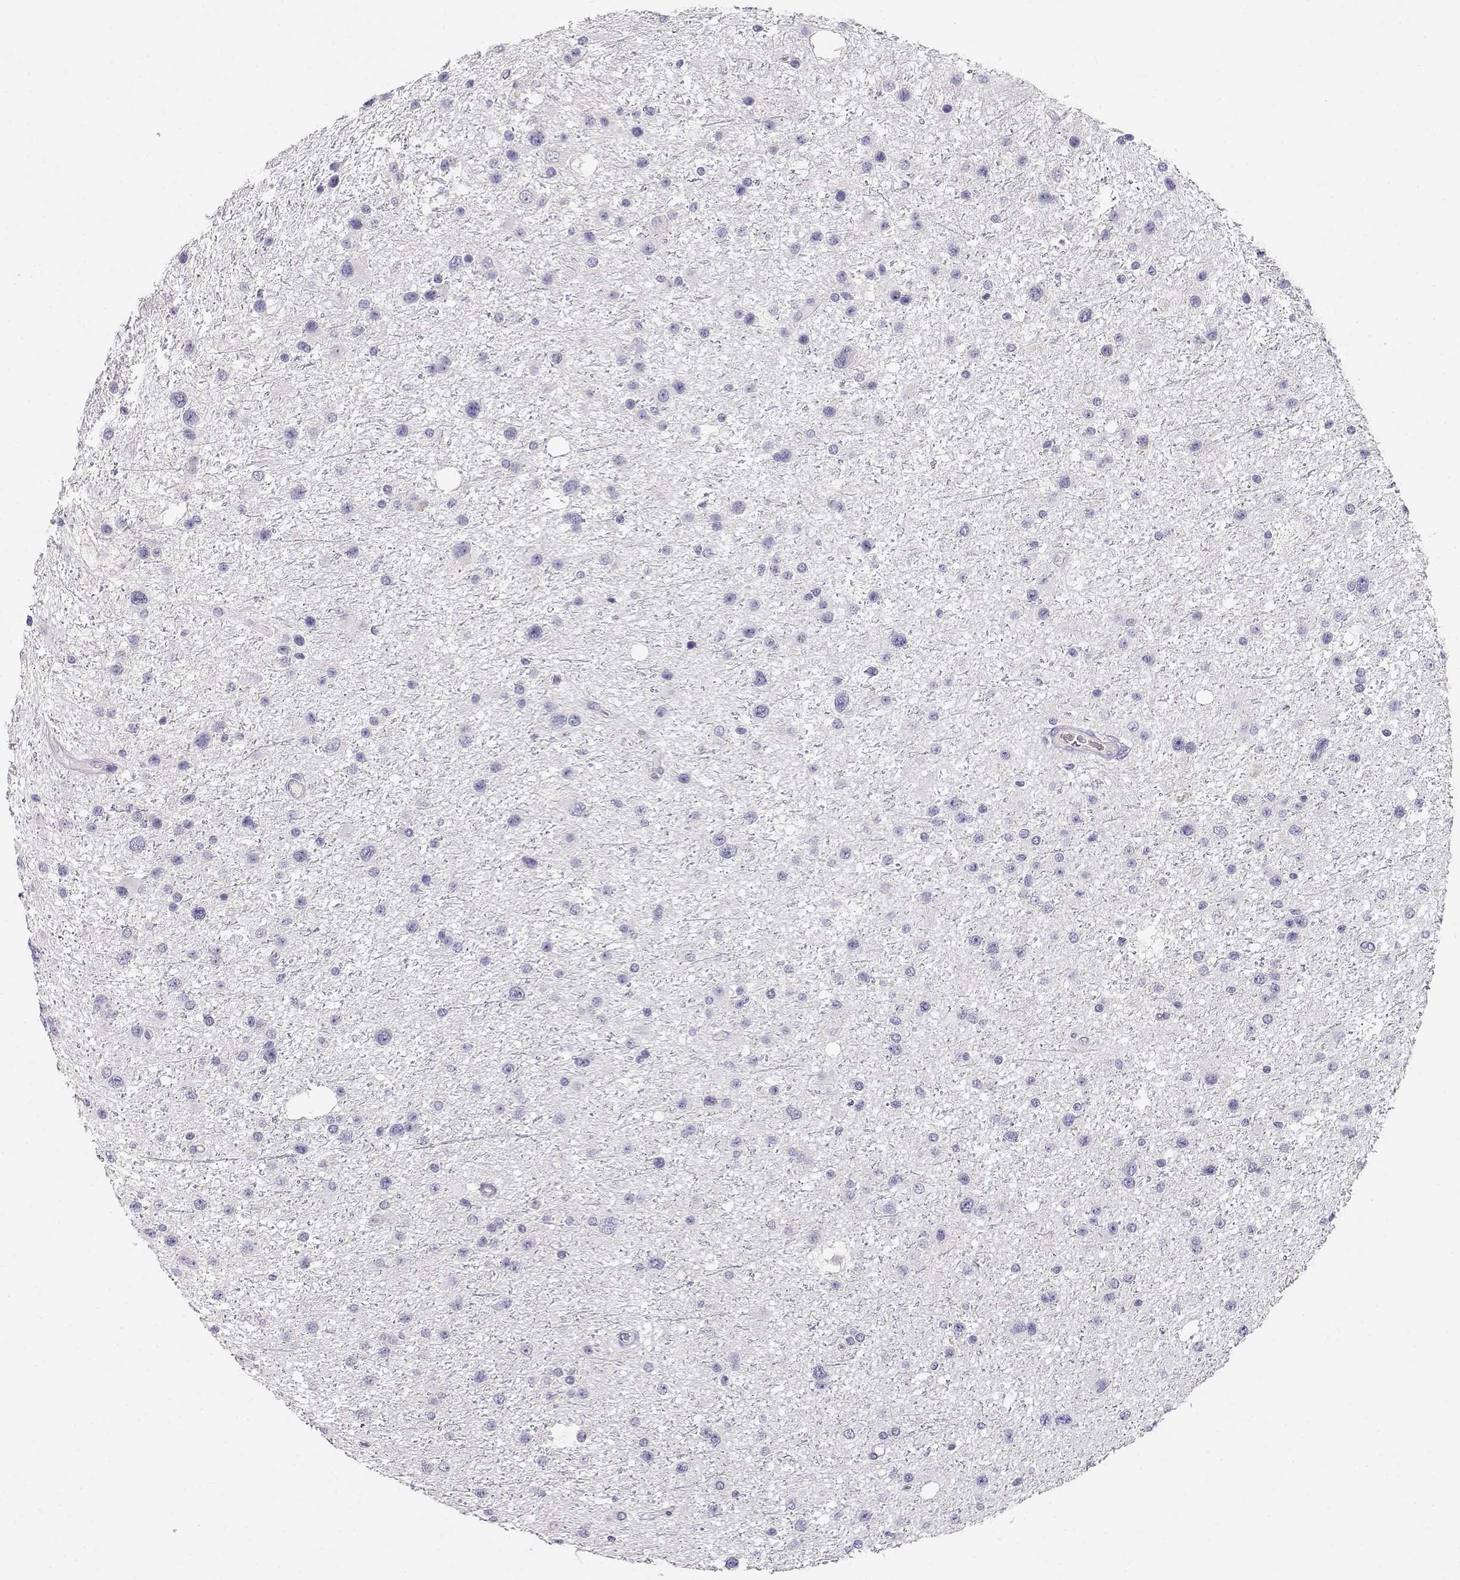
{"staining": {"intensity": "negative", "quantity": "none", "location": "none"}, "tissue": "glioma", "cell_type": "Tumor cells", "image_type": "cancer", "snomed": [{"axis": "morphology", "description": "Glioma, malignant, Low grade"}, {"axis": "topography", "description": "Brain"}], "caption": "DAB (3,3'-diaminobenzidine) immunohistochemical staining of human glioma exhibits no significant staining in tumor cells. (DAB immunohistochemistry (IHC), high magnification).", "gene": "GPR174", "patient": {"sex": "female", "age": 32}}